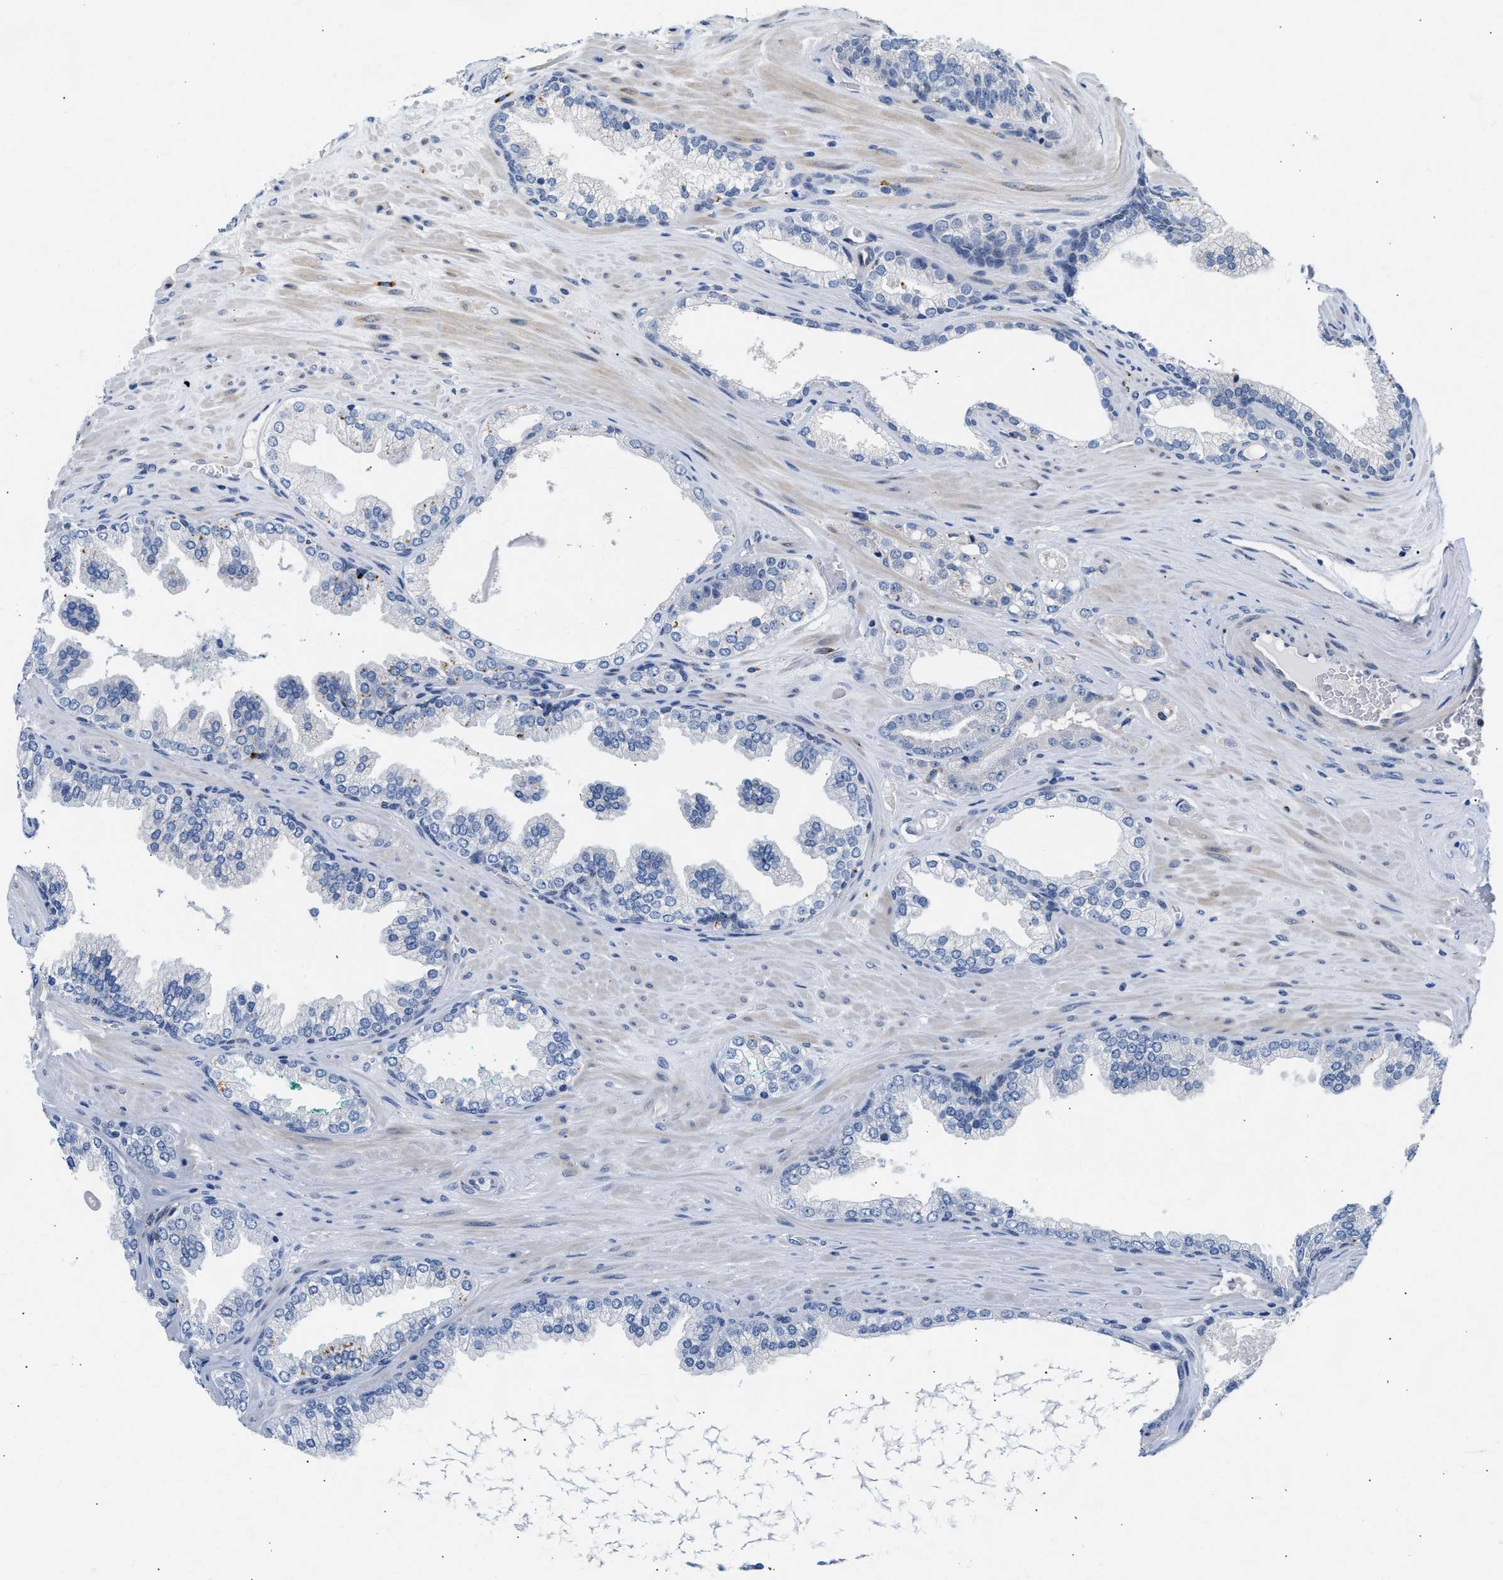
{"staining": {"intensity": "negative", "quantity": "none", "location": "none"}, "tissue": "prostate cancer", "cell_type": "Tumor cells", "image_type": "cancer", "snomed": [{"axis": "morphology", "description": "Adenocarcinoma, High grade"}, {"axis": "topography", "description": "Prostate"}], "caption": "The photomicrograph reveals no staining of tumor cells in prostate cancer.", "gene": "PPM1L", "patient": {"sex": "male", "age": 71}}